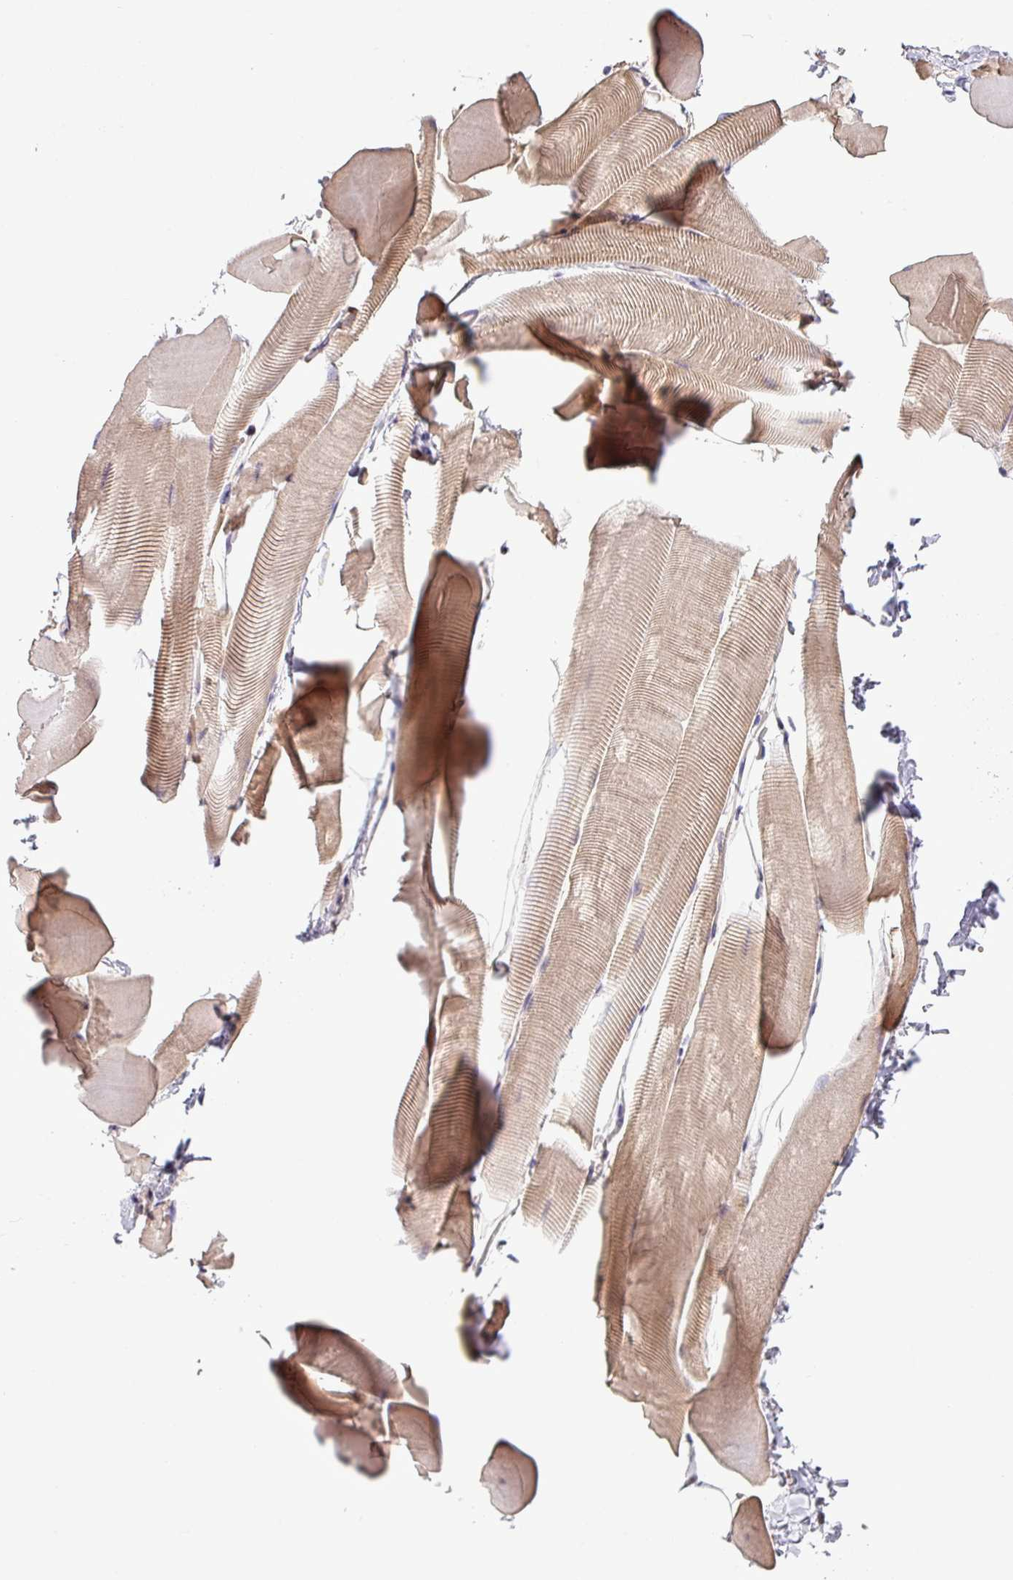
{"staining": {"intensity": "moderate", "quantity": "25%-75%", "location": "cytoplasmic/membranous,nuclear"}, "tissue": "skeletal muscle", "cell_type": "Myocytes", "image_type": "normal", "snomed": [{"axis": "morphology", "description": "Normal tissue, NOS"}, {"axis": "topography", "description": "Skeletal muscle"}], "caption": "Immunohistochemistry micrograph of unremarkable skeletal muscle: human skeletal muscle stained using immunohistochemistry (IHC) shows medium levels of moderate protein expression localized specifically in the cytoplasmic/membranous,nuclear of myocytes, appearing as a cytoplasmic/membranous,nuclear brown color.", "gene": "ZNF217", "patient": {"sex": "male", "age": 25}}